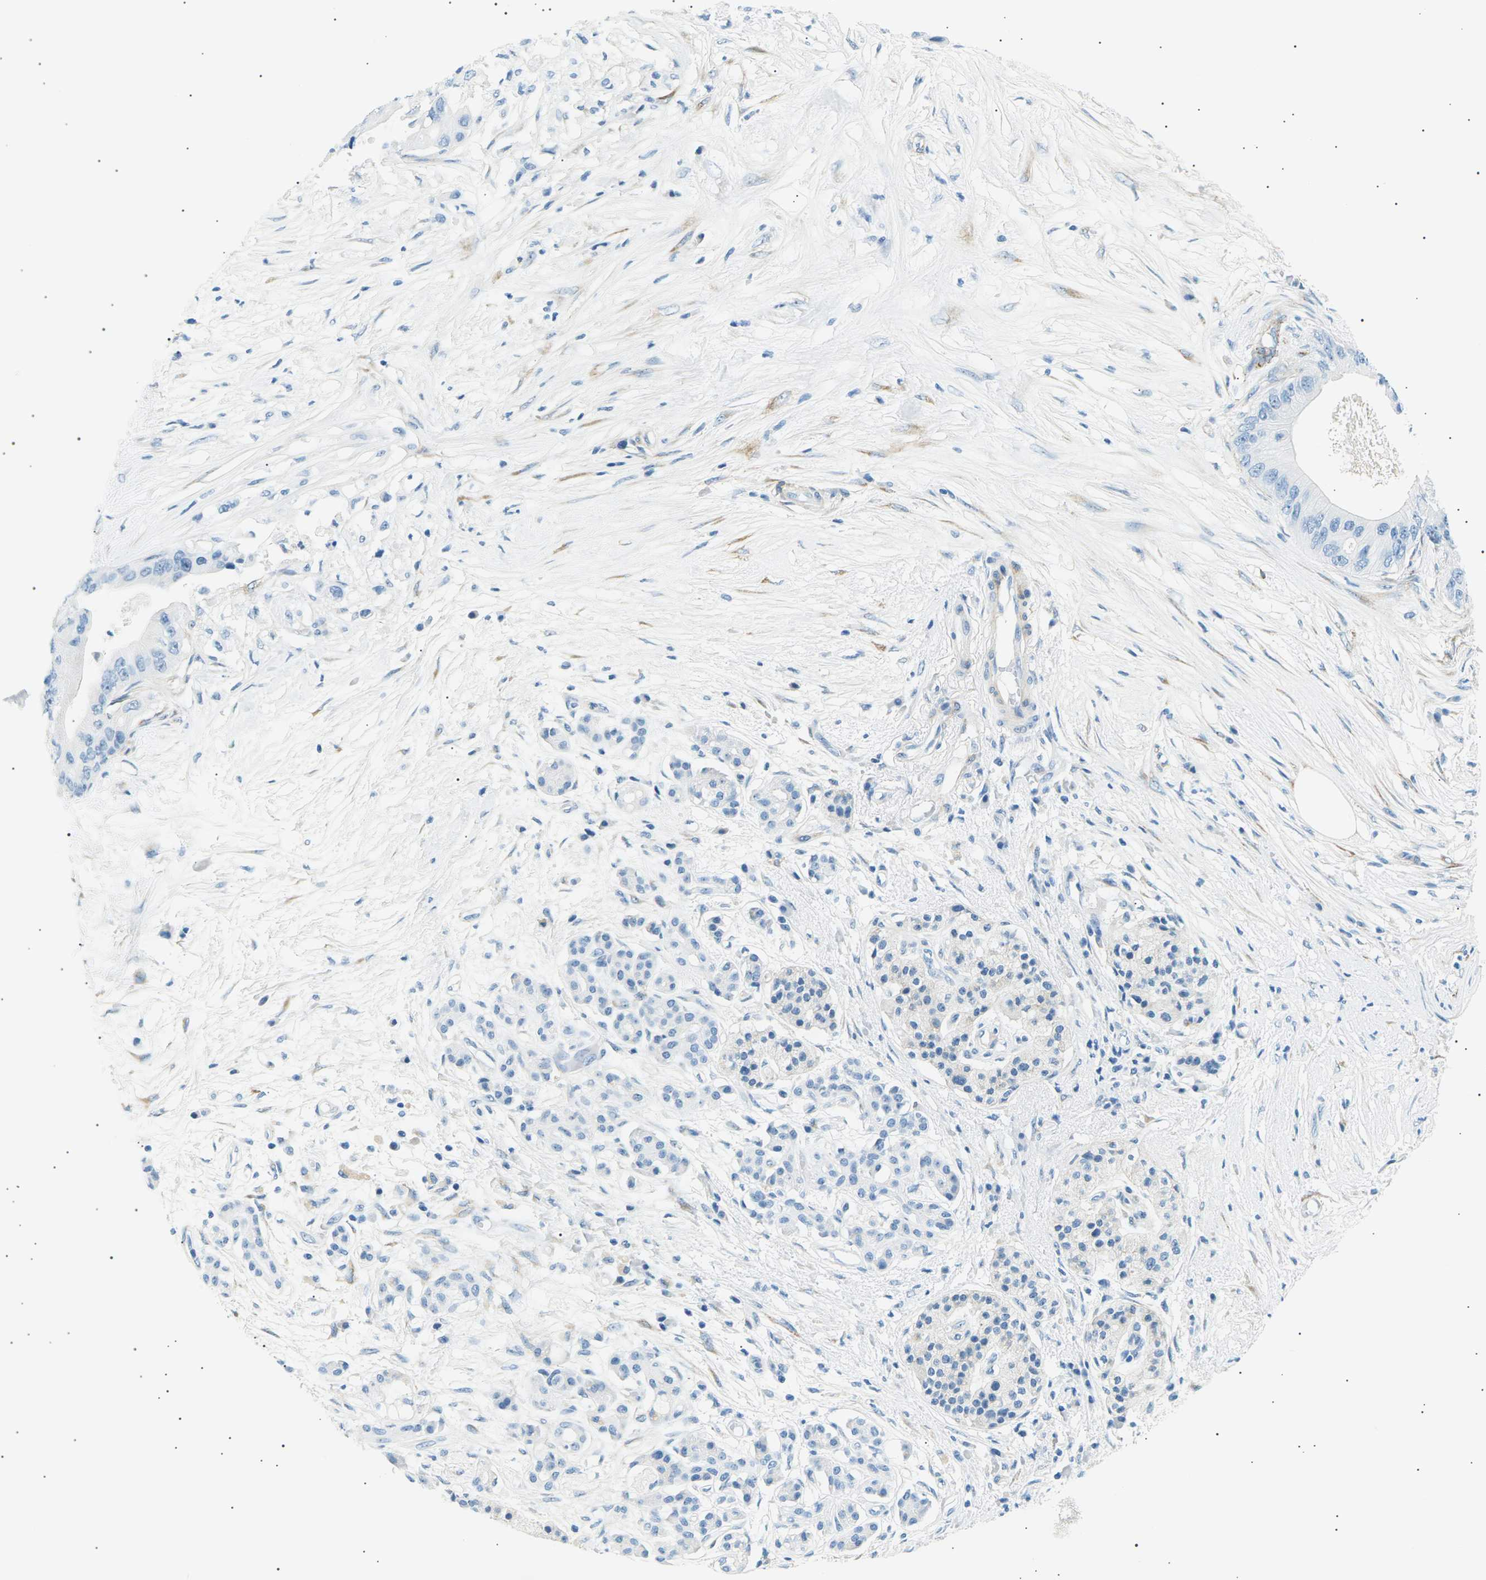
{"staining": {"intensity": "negative", "quantity": "none", "location": "none"}, "tissue": "pancreatic cancer", "cell_type": "Tumor cells", "image_type": "cancer", "snomed": [{"axis": "morphology", "description": "Adenocarcinoma, NOS"}, {"axis": "topography", "description": "Pancreas"}], "caption": "An image of pancreatic adenocarcinoma stained for a protein exhibits no brown staining in tumor cells.", "gene": "SEPTIN5", "patient": {"sex": "male", "age": 77}}